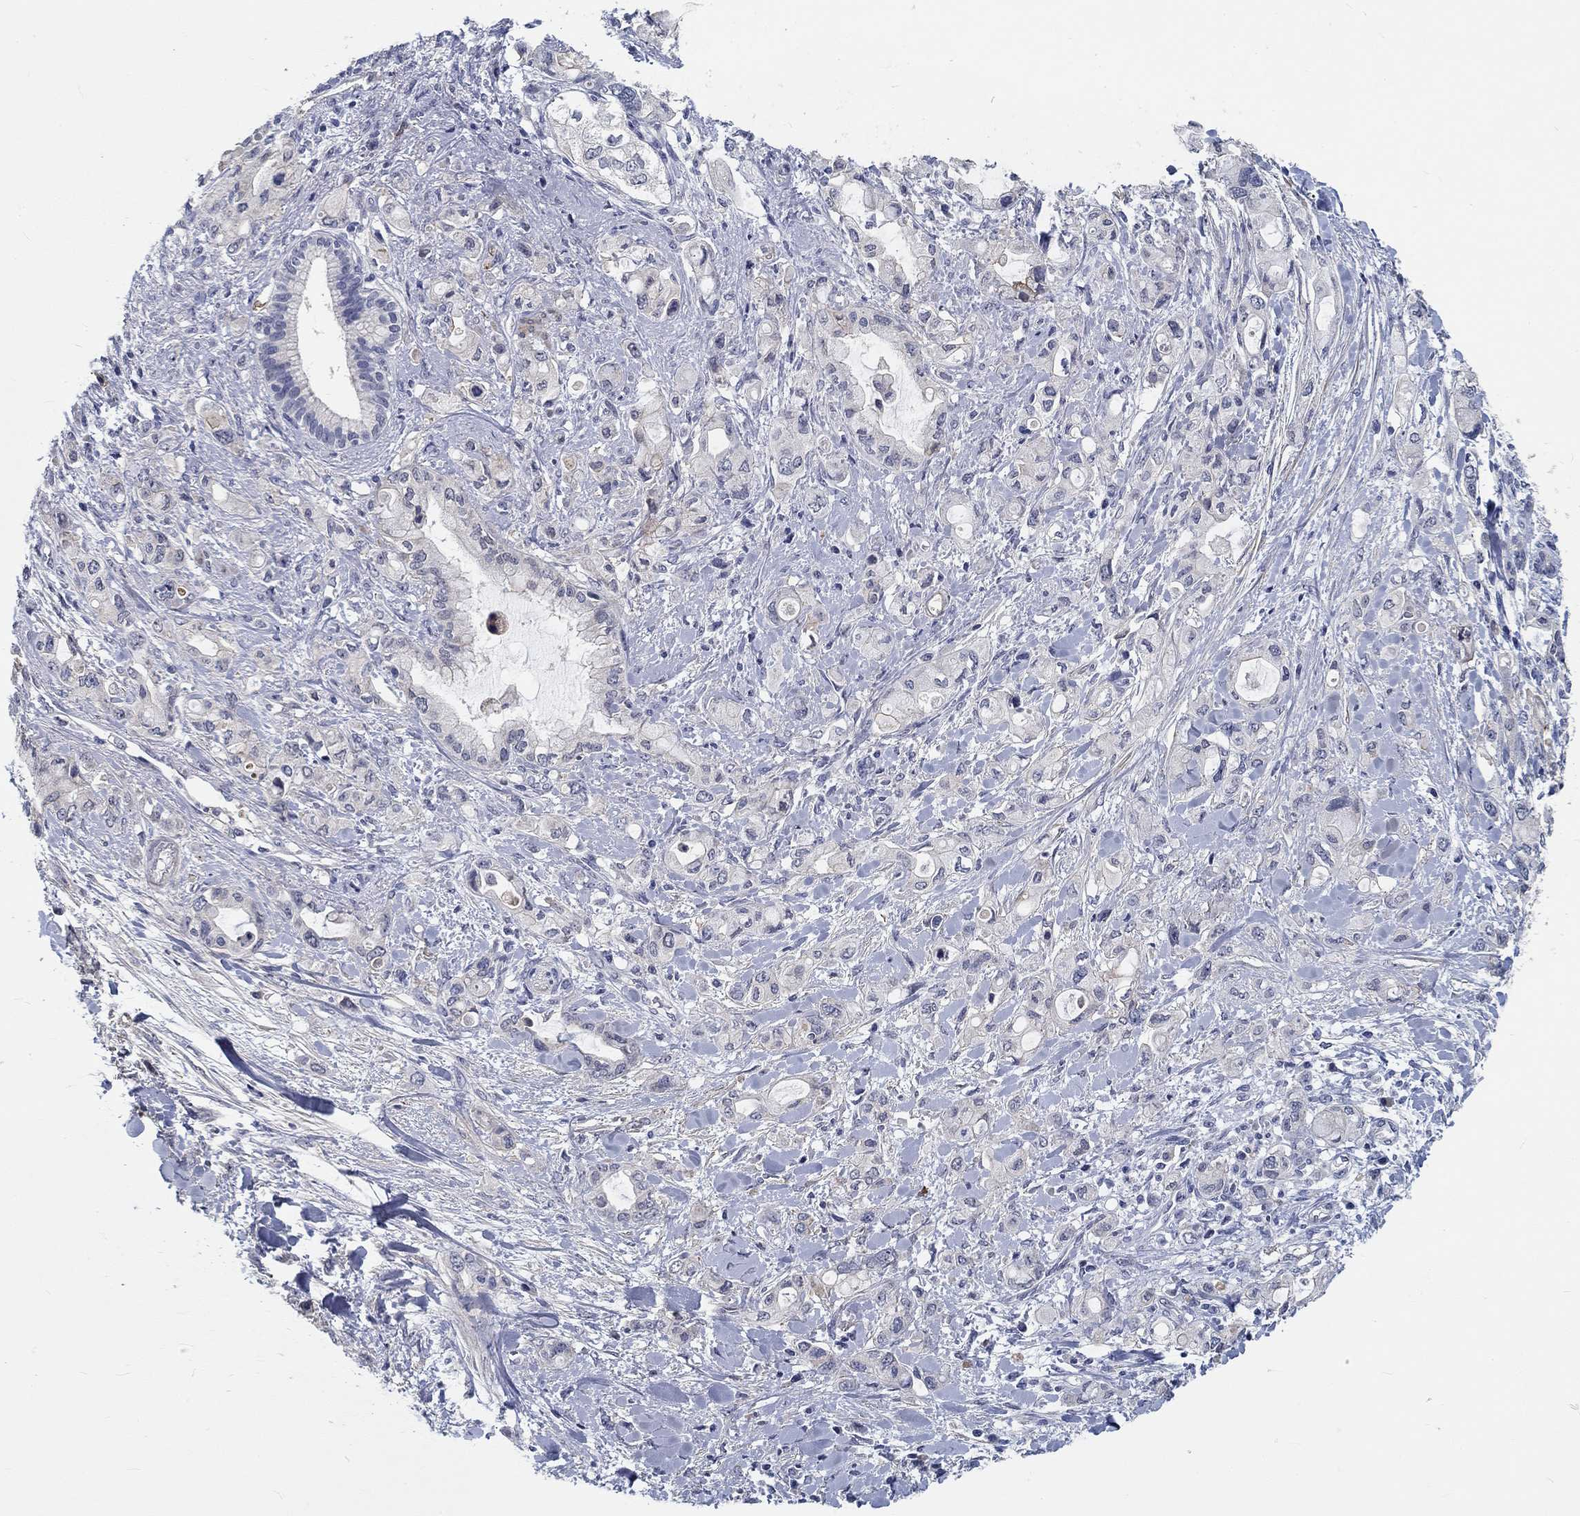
{"staining": {"intensity": "negative", "quantity": "none", "location": "none"}, "tissue": "pancreatic cancer", "cell_type": "Tumor cells", "image_type": "cancer", "snomed": [{"axis": "morphology", "description": "Adenocarcinoma, NOS"}, {"axis": "topography", "description": "Pancreas"}], "caption": "Immunohistochemistry micrograph of neoplastic tissue: human pancreatic cancer (adenocarcinoma) stained with DAB (3,3'-diaminobenzidine) demonstrates no significant protein expression in tumor cells.", "gene": "MYBPC1", "patient": {"sex": "female", "age": 56}}